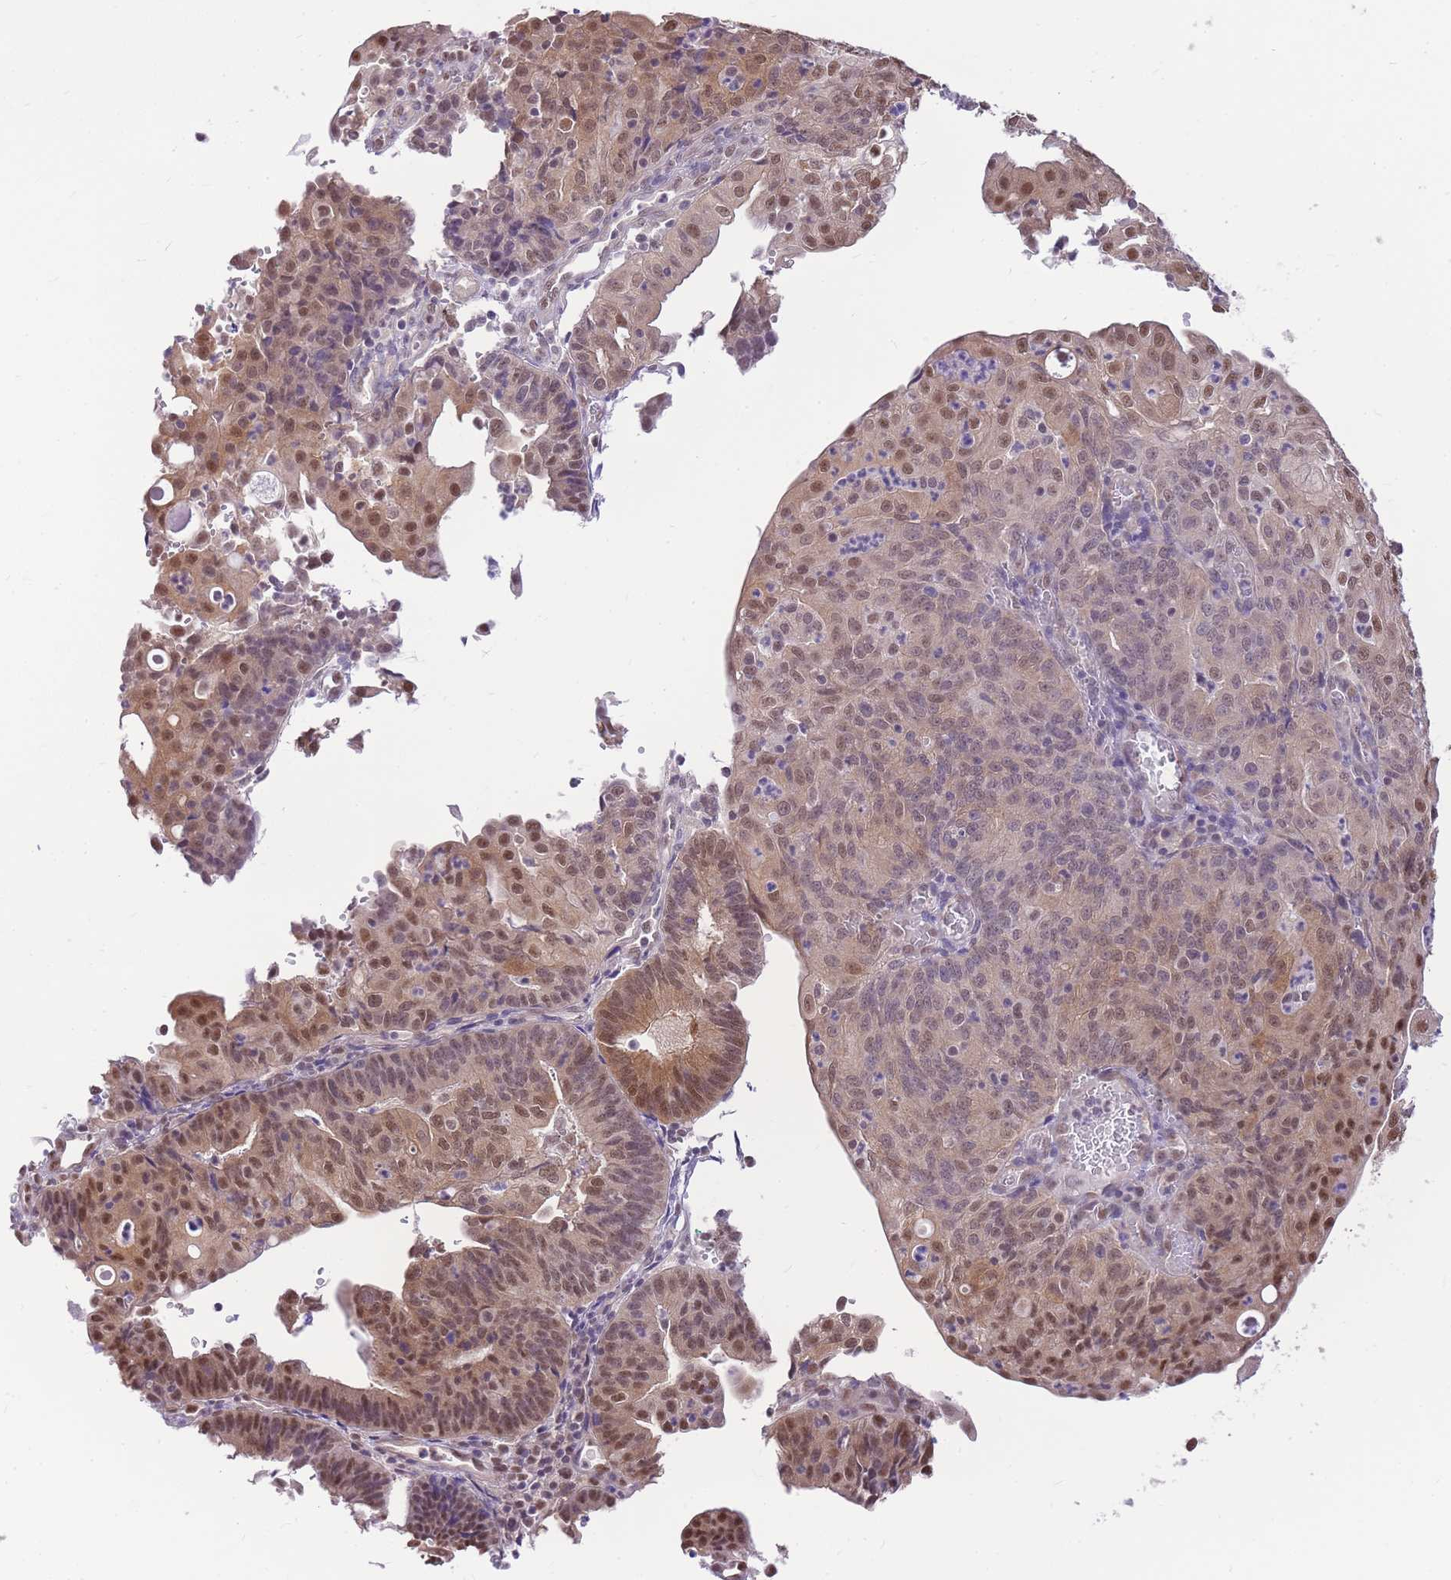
{"staining": {"intensity": "moderate", "quantity": ">75%", "location": "cytoplasmic/membranous,nuclear"}, "tissue": "endometrial cancer", "cell_type": "Tumor cells", "image_type": "cancer", "snomed": [{"axis": "morphology", "description": "Adenocarcinoma, NOS"}, {"axis": "topography", "description": "Endometrium"}], "caption": "This photomicrograph exhibits immunohistochemistry (IHC) staining of human endometrial cancer (adenocarcinoma), with medium moderate cytoplasmic/membranous and nuclear positivity in approximately >75% of tumor cells.", "gene": "S100PBP", "patient": {"sex": "female", "age": 56}}